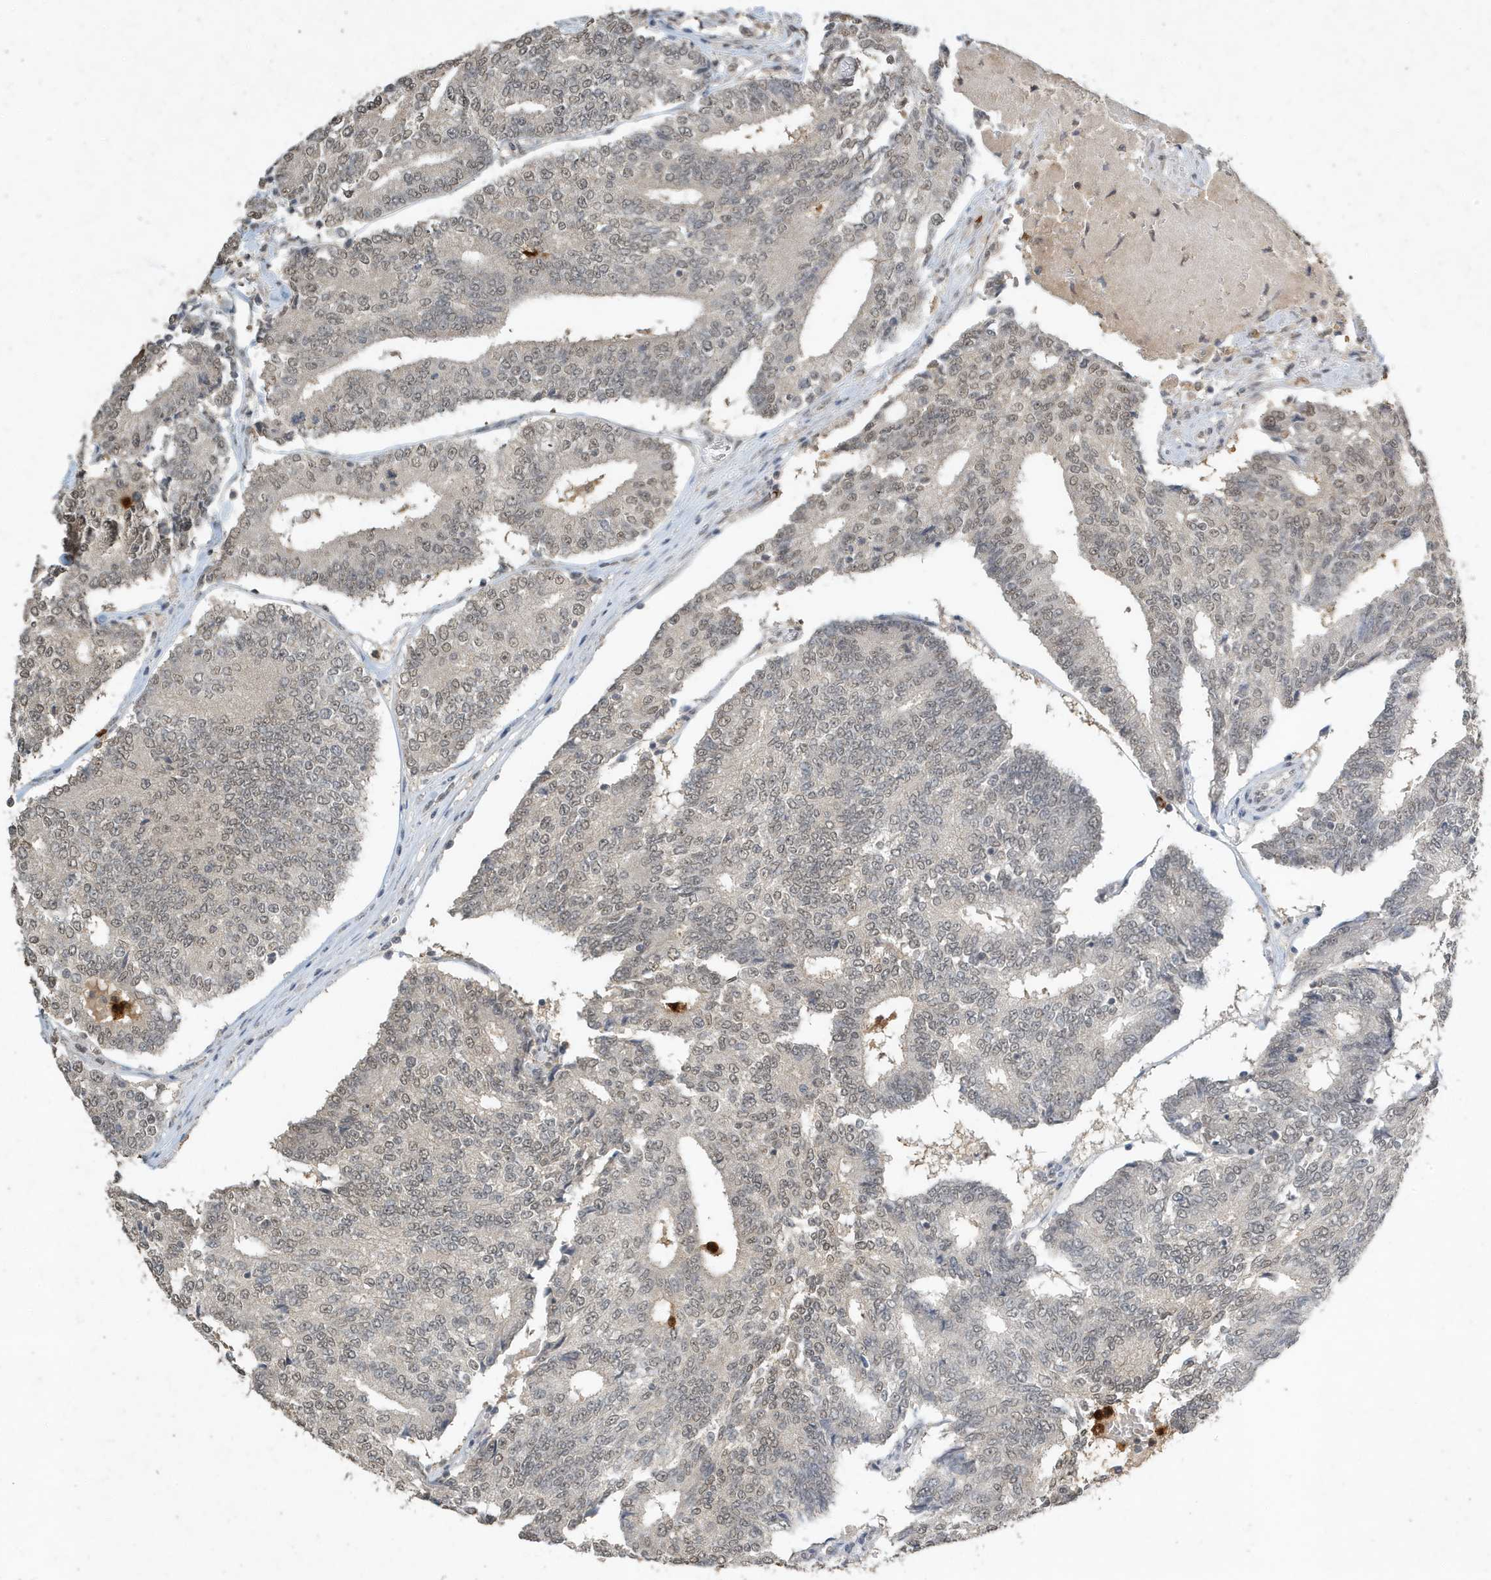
{"staining": {"intensity": "weak", "quantity": "25%-75%", "location": "nuclear"}, "tissue": "prostate cancer", "cell_type": "Tumor cells", "image_type": "cancer", "snomed": [{"axis": "morphology", "description": "Normal tissue, NOS"}, {"axis": "morphology", "description": "Adenocarcinoma, High grade"}, {"axis": "topography", "description": "Prostate"}, {"axis": "topography", "description": "Seminal veicle"}], "caption": "This micrograph displays immunohistochemistry staining of human prostate cancer (adenocarcinoma (high-grade)), with low weak nuclear expression in approximately 25%-75% of tumor cells.", "gene": "DEFA1", "patient": {"sex": "male", "age": 55}}